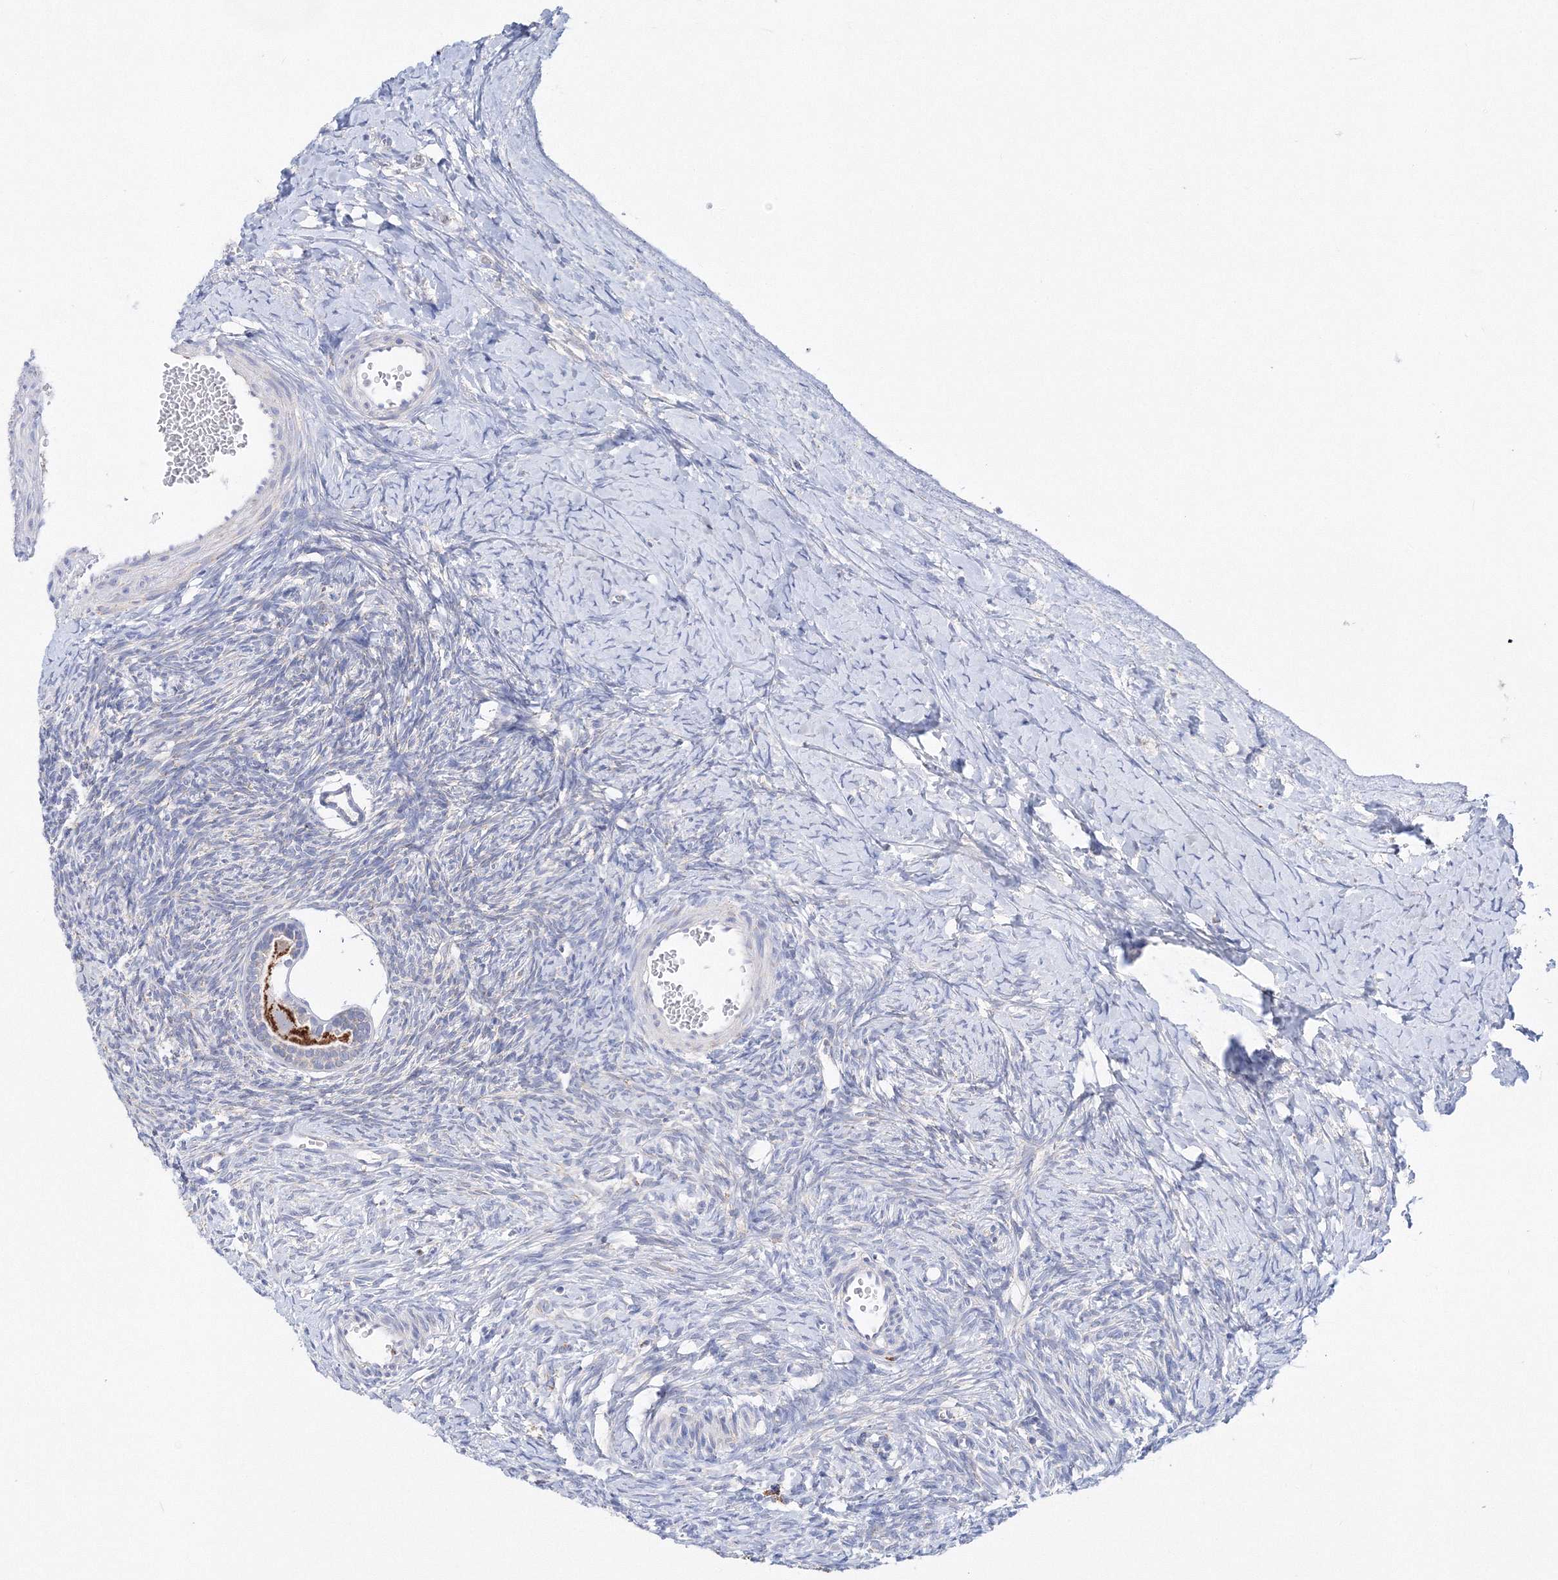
{"staining": {"intensity": "strong", "quantity": ">75%", "location": "cytoplasmic/membranous"}, "tissue": "ovary", "cell_type": "Follicle cells", "image_type": "normal", "snomed": [{"axis": "morphology", "description": "Normal tissue, NOS"}, {"axis": "morphology", "description": "Developmental malformation"}, {"axis": "topography", "description": "Ovary"}], "caption": "Follicle cells display strong cytoplasmic/membranous positivity in about >75% of cells in benign ovary. The staining was performed using DAB to visualize the protein expression in brown, while the nuclei were stained in blue with hematoxylin (Magnification: 20x).", "gene": "MERTK", "patient": {"sex": "female", "age": 39}}